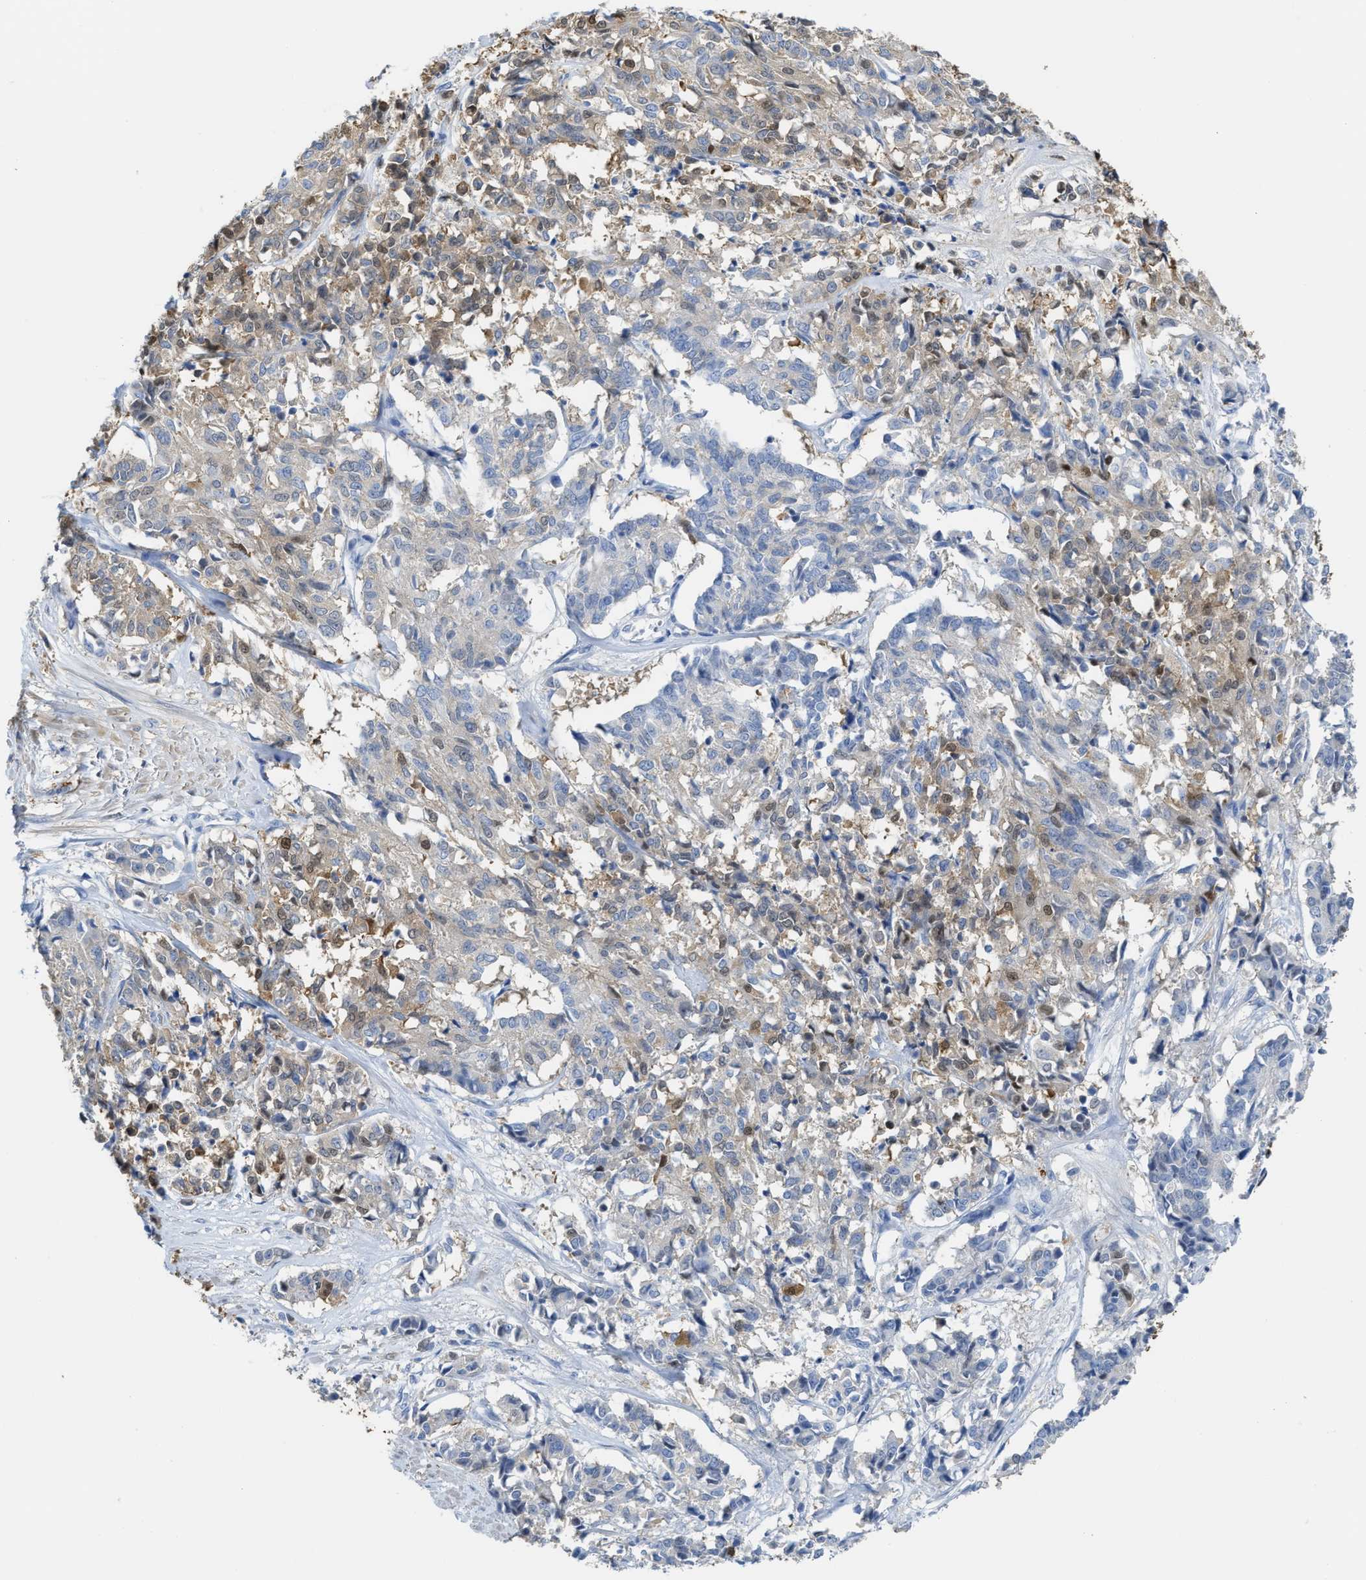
{"staining": {"intensity": "weak", "quantity": "<25%", "location": "cytoplasmic/membranous"}, "tissue": "cervical cancer", "cell_type": "Tumor cells", "image_type": "cancer", "snomed": [{"axis": "morphology", "description": "Squamous cell carcinoma, NOS"}, {"axis": "topography", "description": "Cervix"}], "caption": "The micrograph reveals no staining of tumor cells in cervical cancer. Brightfield microscopy of immunohistochemistry (IHC) stained with DAB (3,3'-diaminobenzidine) (brown) and hematoxylin (blue), captured at high magnification.", "gene": "ASS1", "patient": {"sex": "female", "age": 35}}